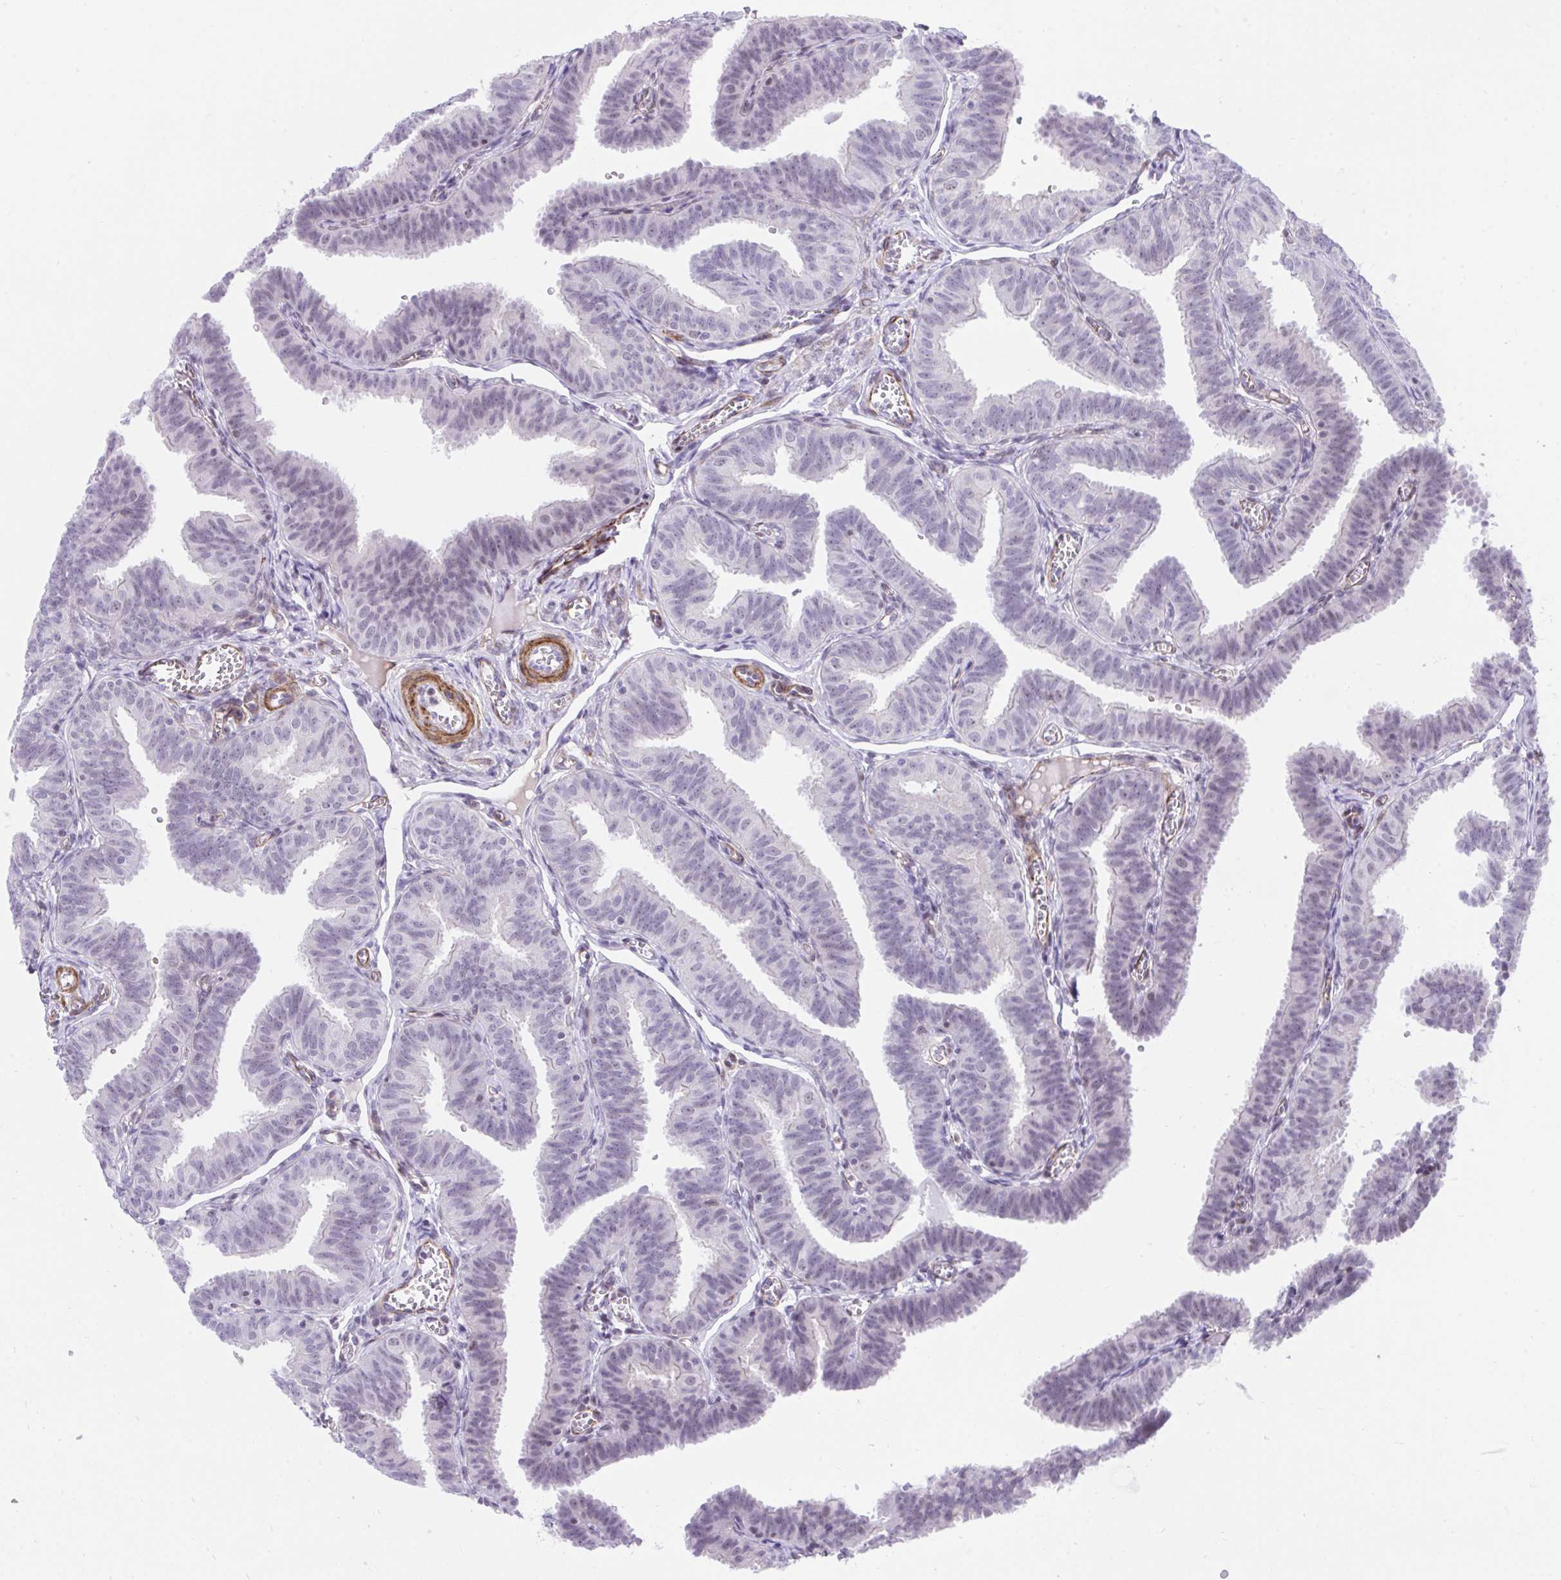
{"staining": {"intensity": "negative", "quantity": "none", "location": "none"}, "tissue": "fallopian tube", "cell_type": "Glandular cells", "image_type": "normal", "snomed": [{"axis": "morphology", "description": "Normal tissue, NOS"}, {"axis": "topography", "description": "Fallopian tube"}], "caption": "High power microscopy photomicrograph of an IHC image of normal fallopian tube, revealing no significant positivity in glandular cells.", "gene": "KCNN4", "patient": {"sex": "female", "age": 25}}